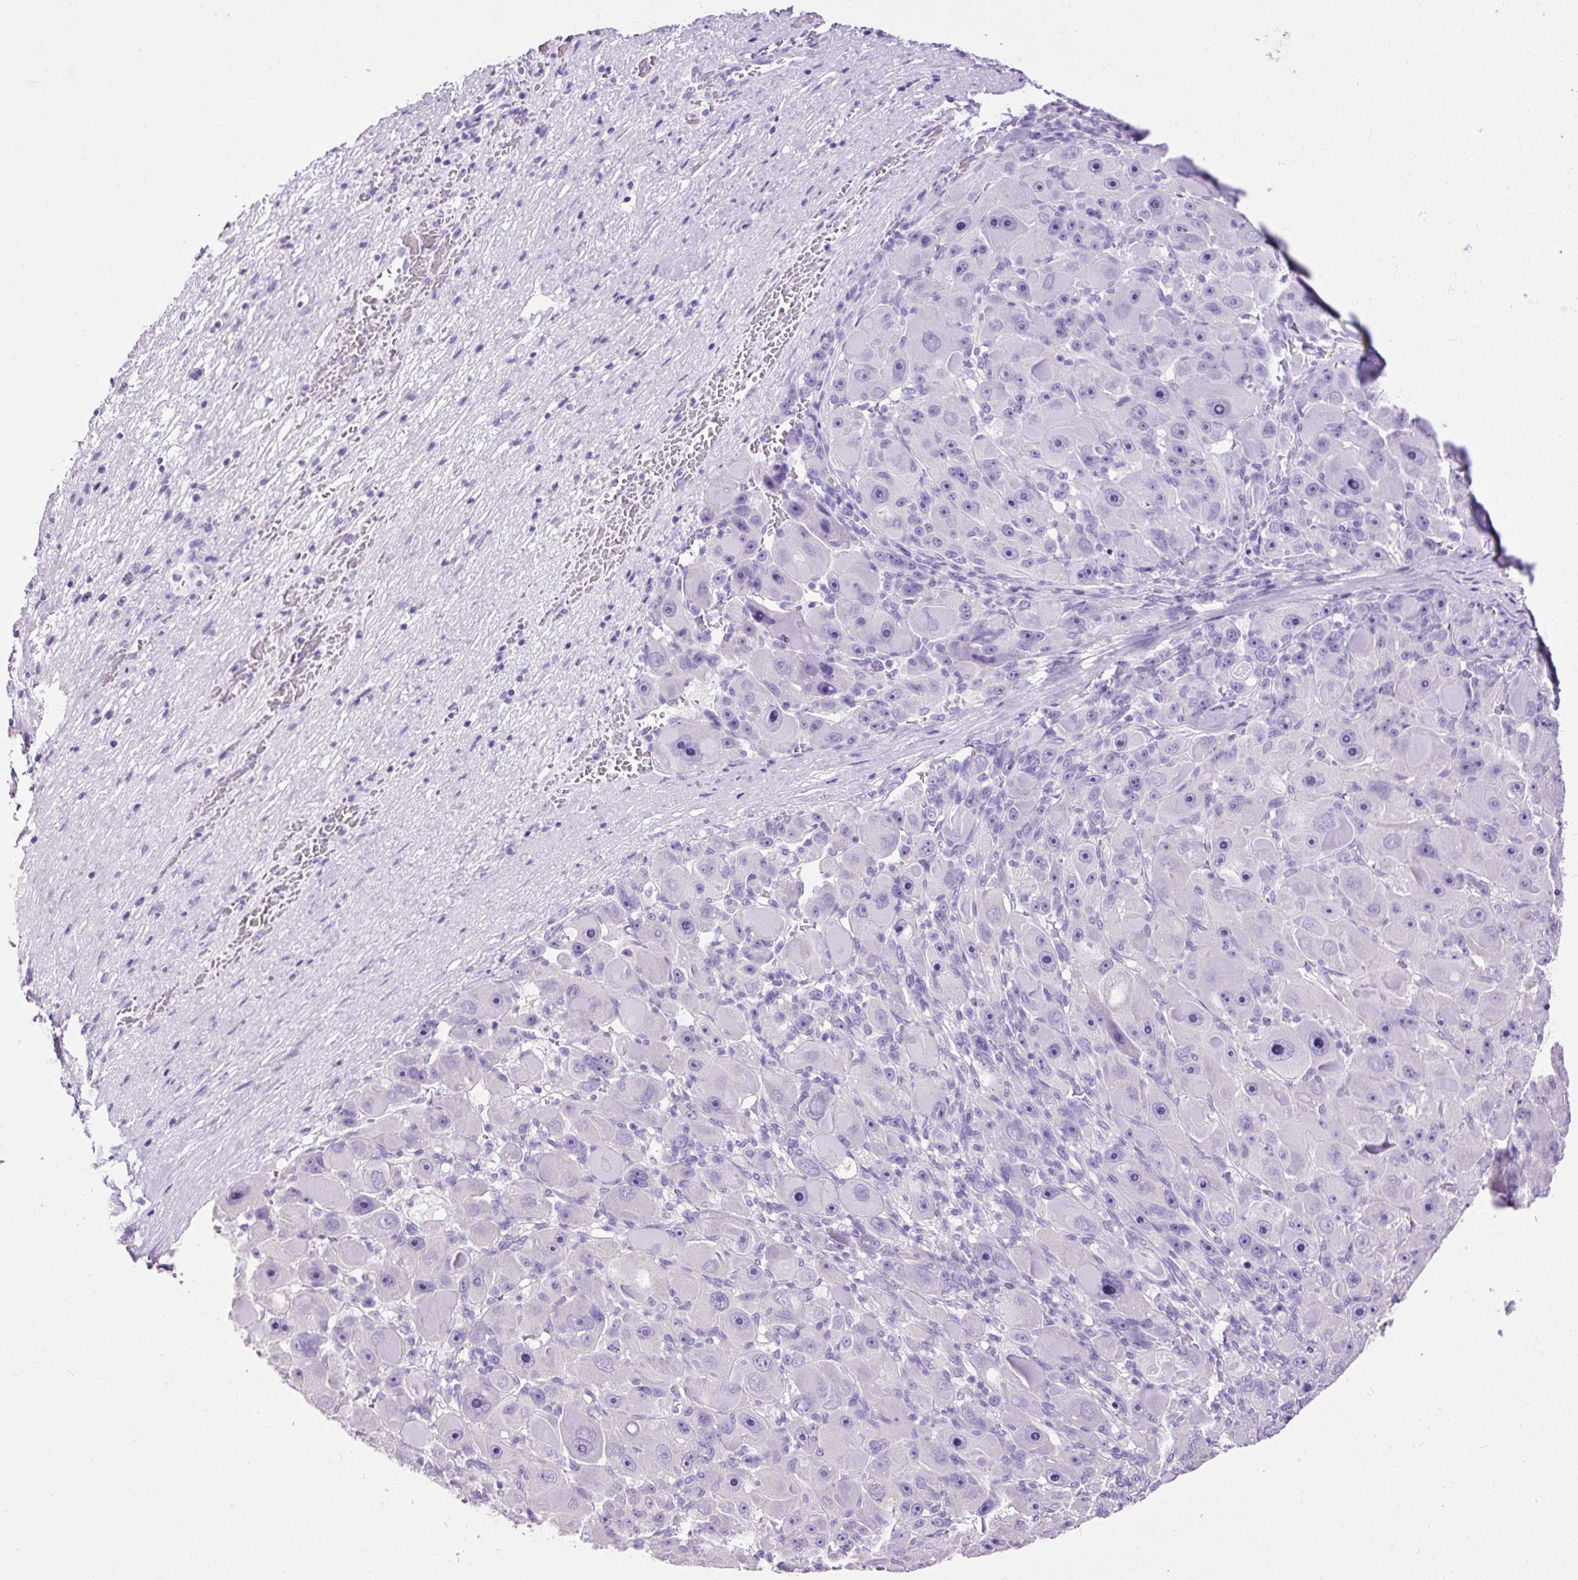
{"staining": {"intensity": "negative", "quantity": "none", "location": "none"}, "tissue": "liver cancer", "cell_type": "Tumor cells", "image_type": "cancer", "snomed": [{"axis": "morphology", "description": "Carcinoma, Hepatocellular, NOS"}, {"axis": "topography", "description": "Liver"}], "caption": "IHC of liver cancer shows no positivity in tumor cells.", "gene": "PDIA2", "patient": {"sex": "male", "age": 76}}